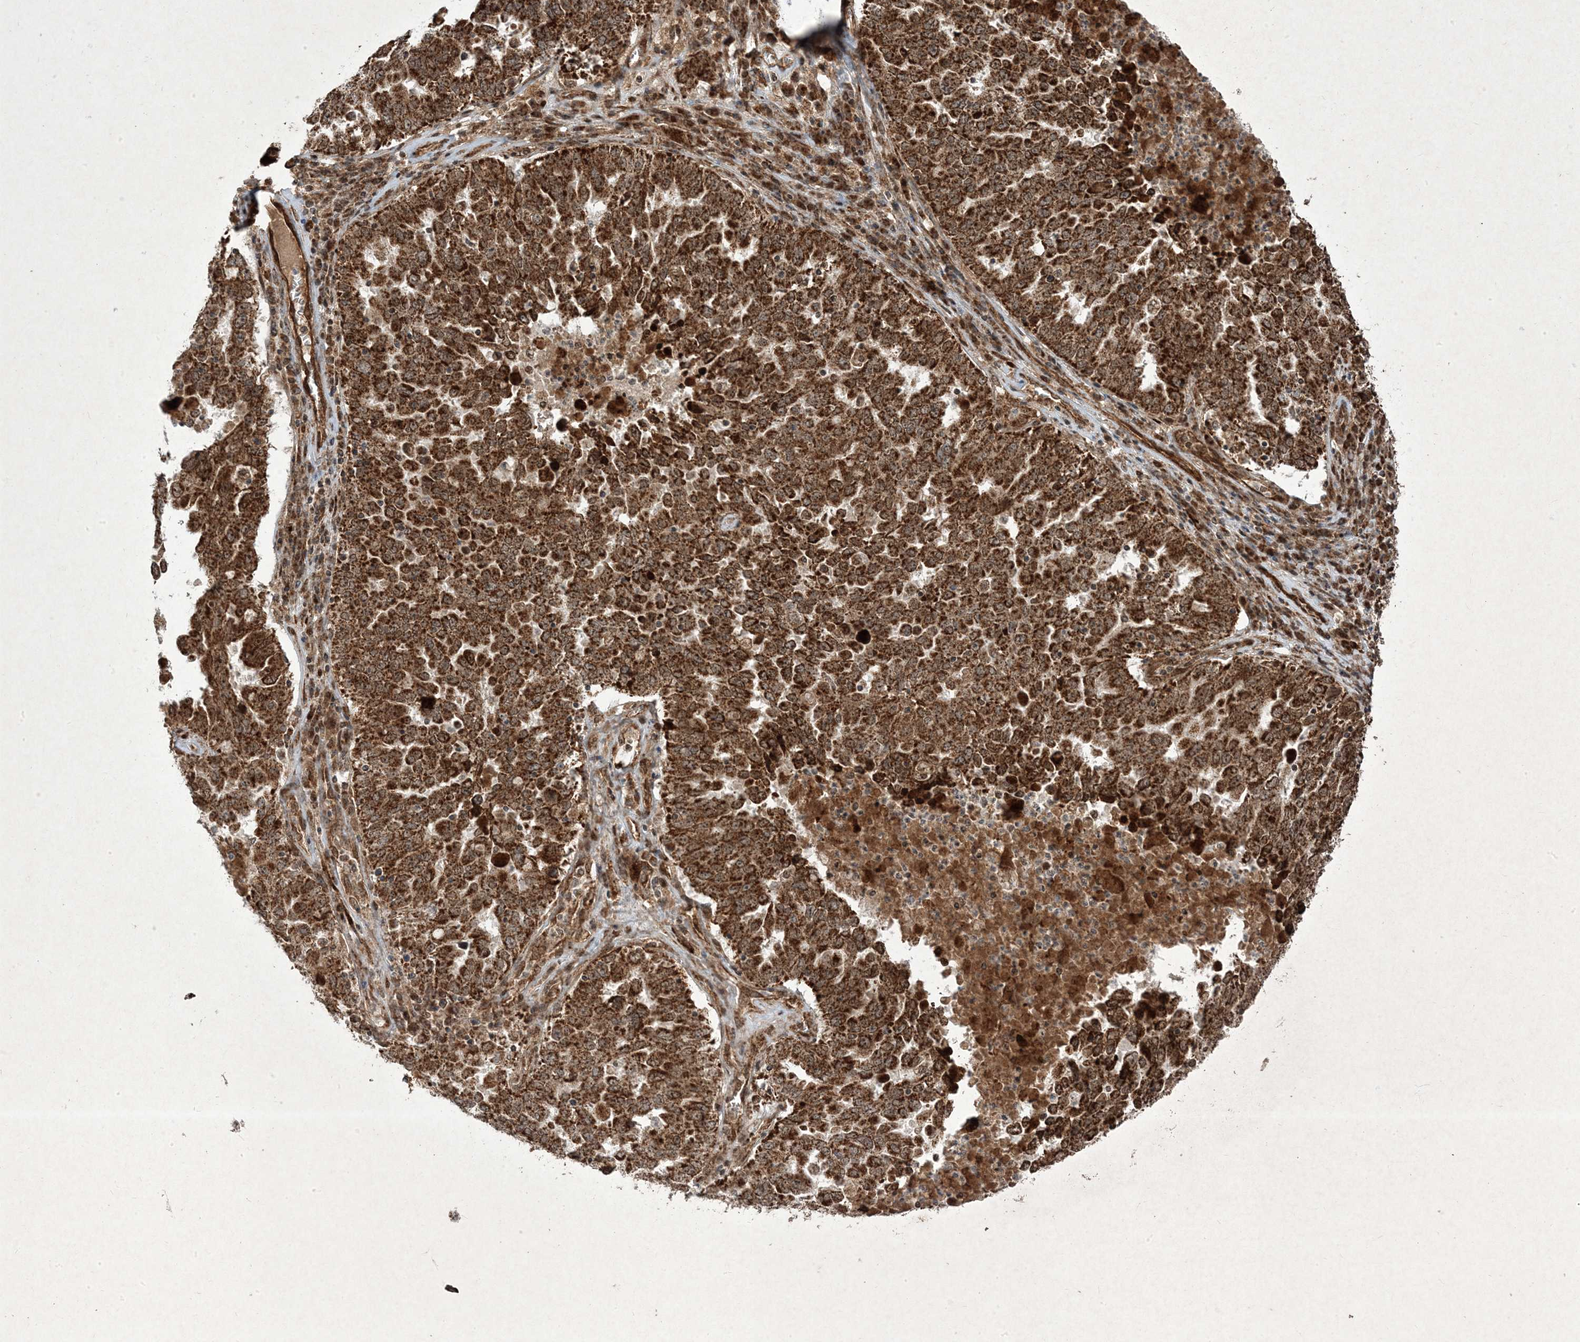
{"staining": {"intensity": "strong", "quantity": ">75%", "location": "cytoplasmic/membranous,nuclear"}, "tissue": "ovarian cancer", "cell_type": "Tumor cells", "image_type": "cancer", "snomed": [{"axis": "morphology", "description": "Carcinoma, endometroid"}, {"axis": "topography", "description": "Ovary"}], "caption": "A brown stain highlights strong cytoplasmic/membranous and nuclear staining of a protein in human endometroid carcinoma (ovarian) tumor cells.", "gene": "PLEKHM2", "patient": {"sex": "female", "age": 62}}